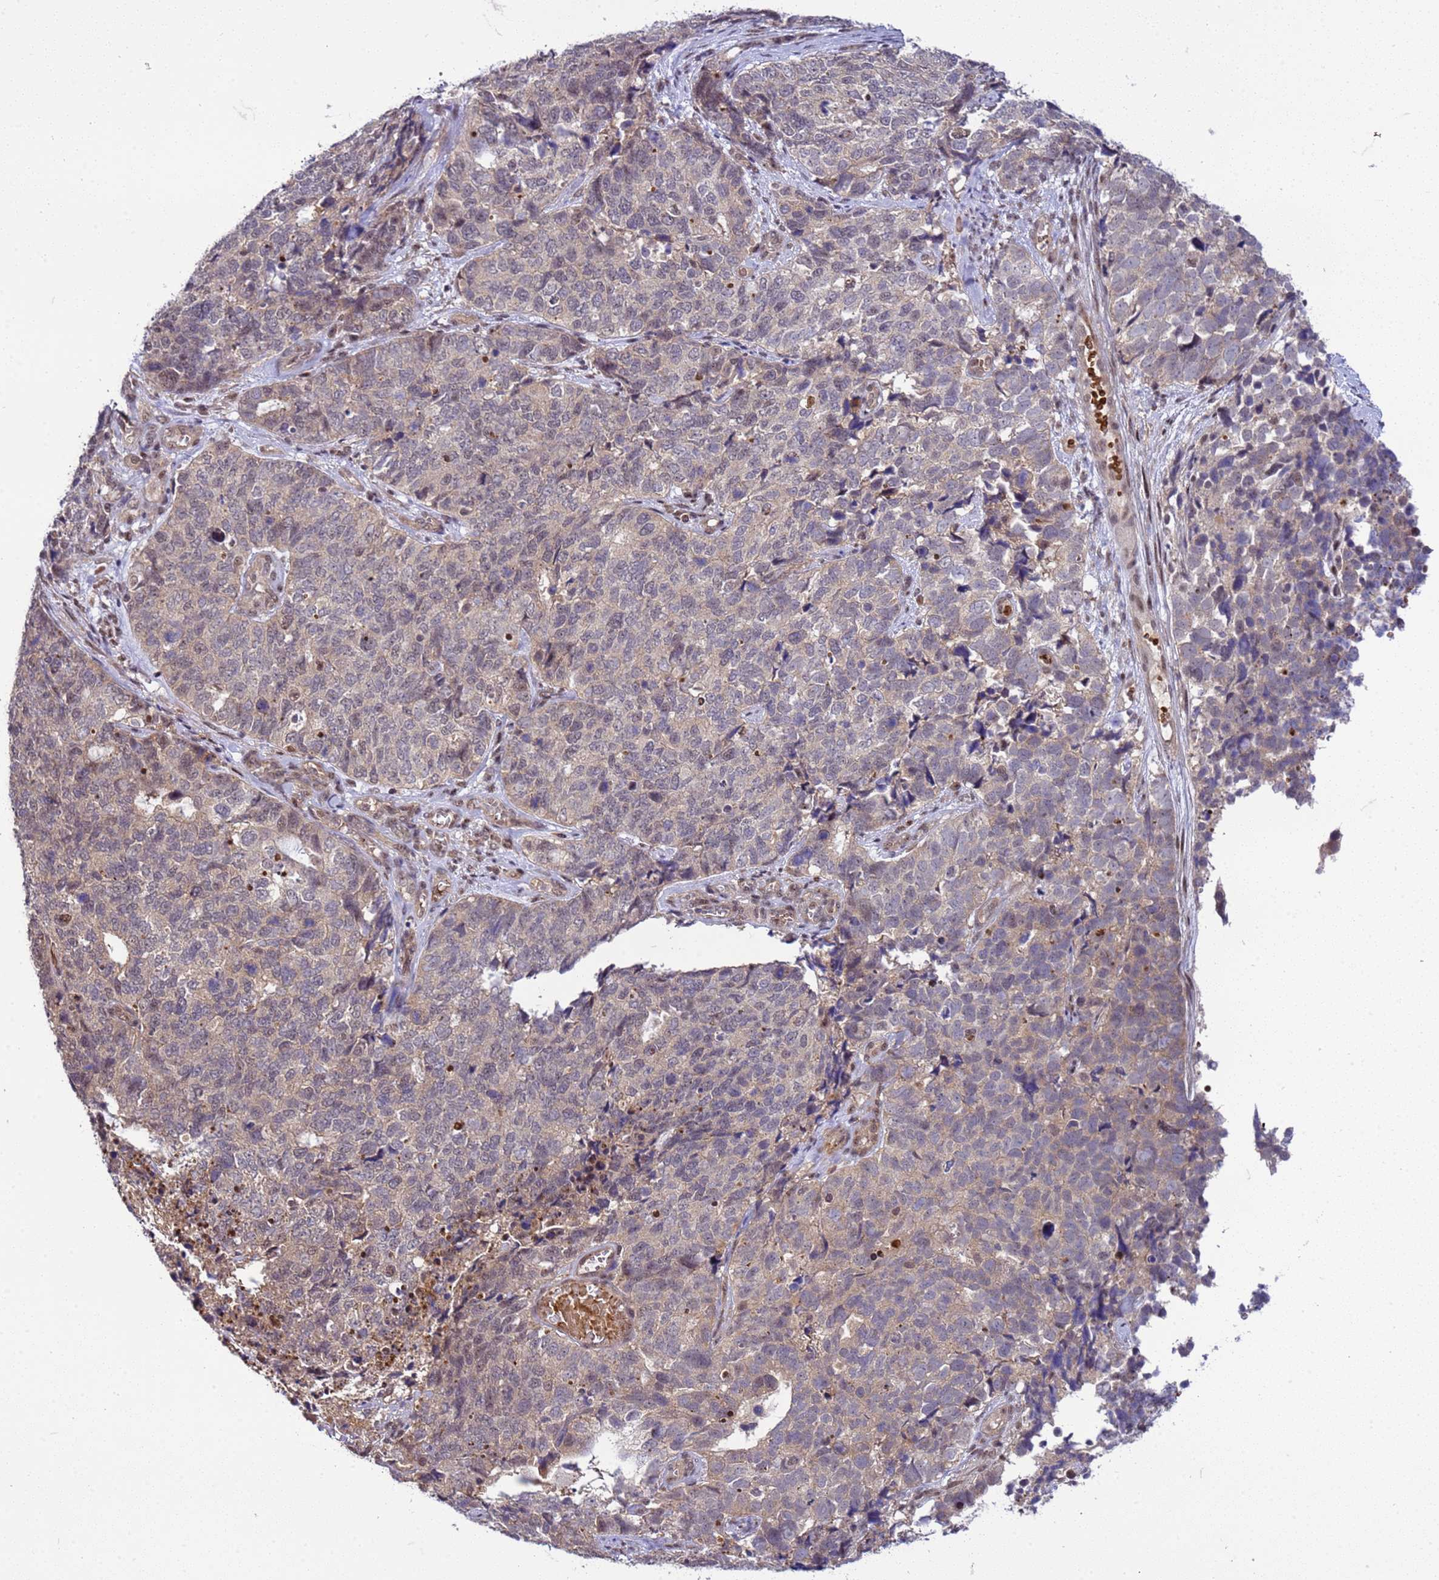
{"staining": {"intensity": "weak", "quantity": "<25%", "location": "nuclear"}, "tissue": "cervical cancer", "cell_type": "Tumor cells", "image_type": "cancer", "snomed": [{"axis": "morphology", "description": "Squamous cell carcinoma, NOS"}, {"axis": "topography", "description": "Cervix"}], "caption": "Tumor cells show no significant positivity in cervical squamous cell carcinoma.", "gene": "GEN1", "patient": {"sex": "female", "age": 63}}